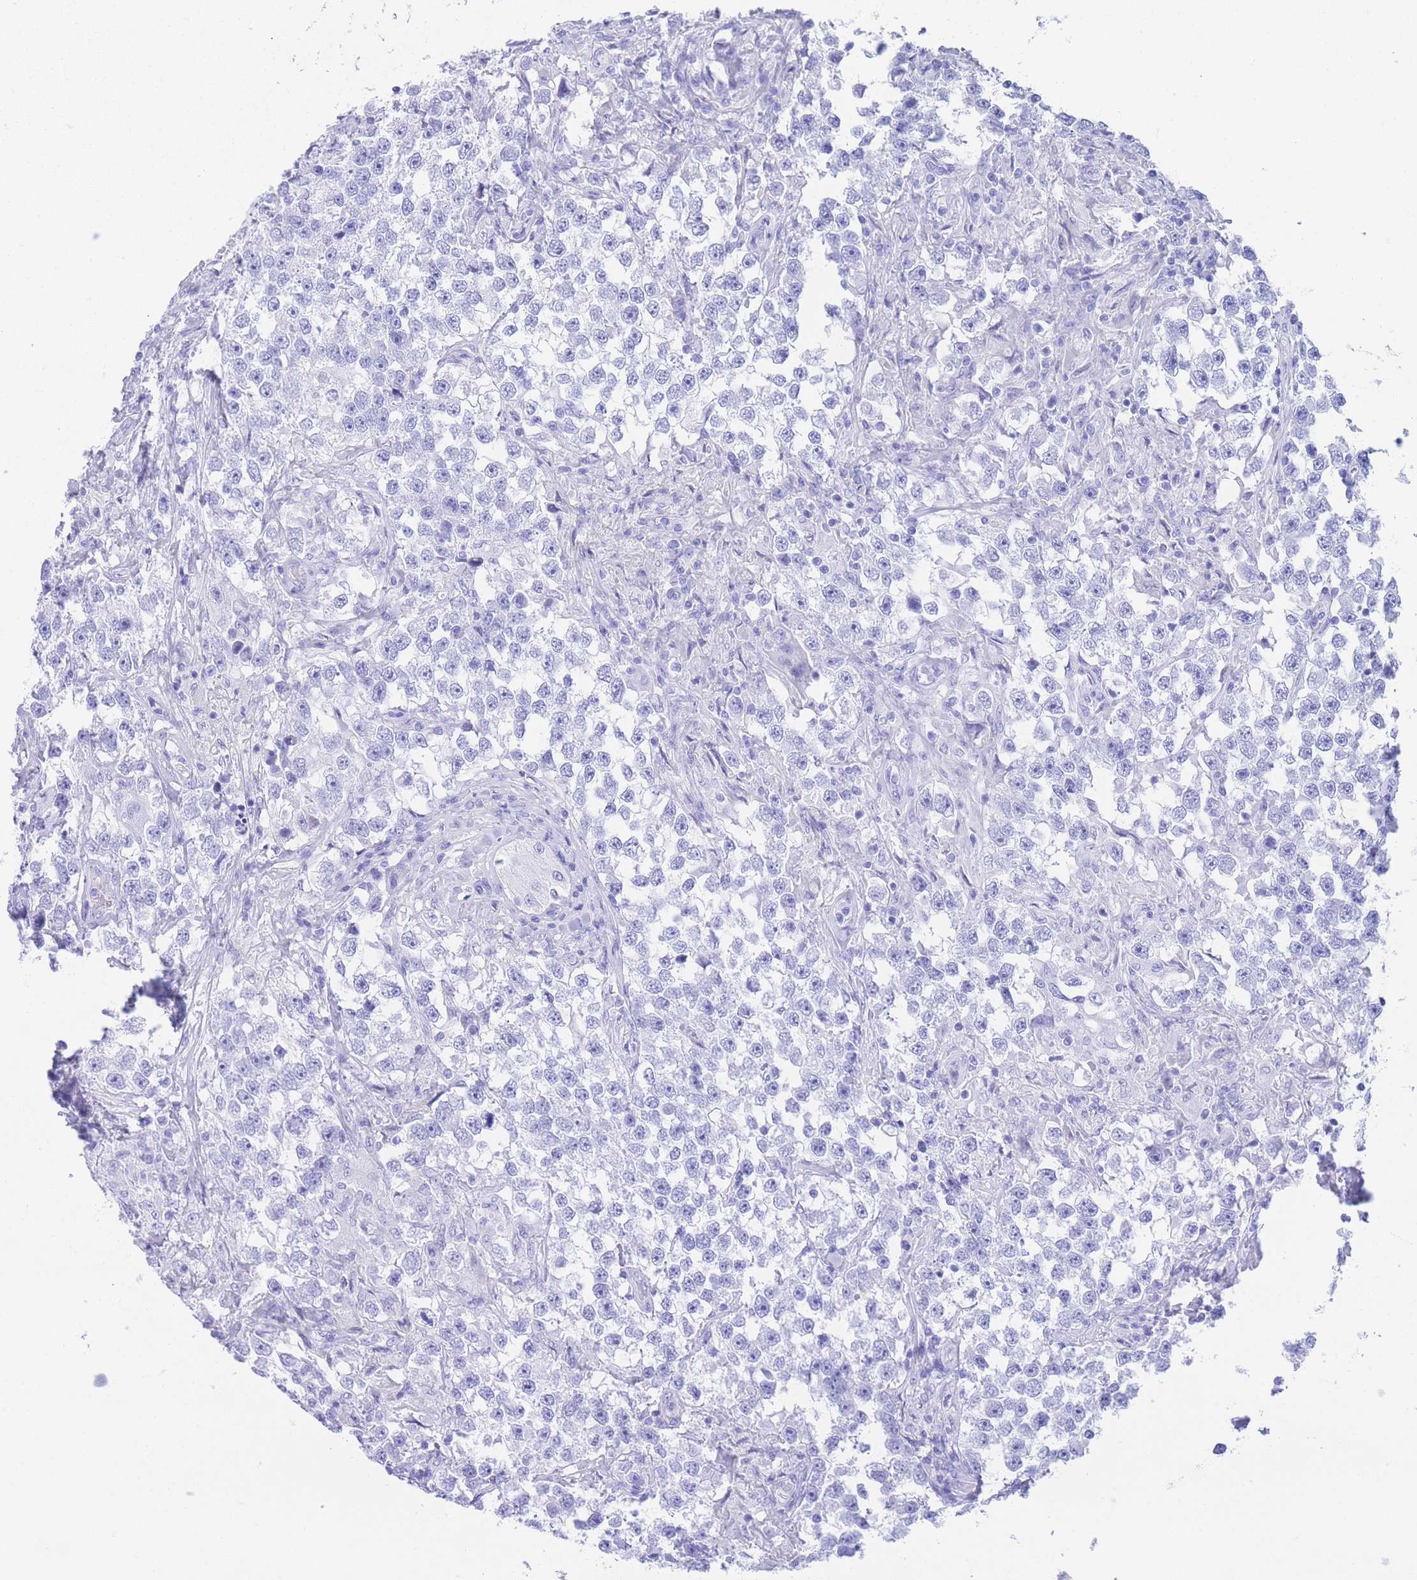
{"staining": {"intensity": "negative", "quantity": "none", "location": "none"}, "tissue": "testis cancer", "cell_type": "Tumor cells", "image_type": "cancer", "snomed": [{"axis": "morphology", "description": "Seminoma, NOS"}, {"axis": "topography", "description": "Testis"}], "caption": "The micrograph displays no significant positivity in tumor cells of seminoma (testis).", "gene": "SLCO1B3", "patient": {"sex": "male", "age": 46}}